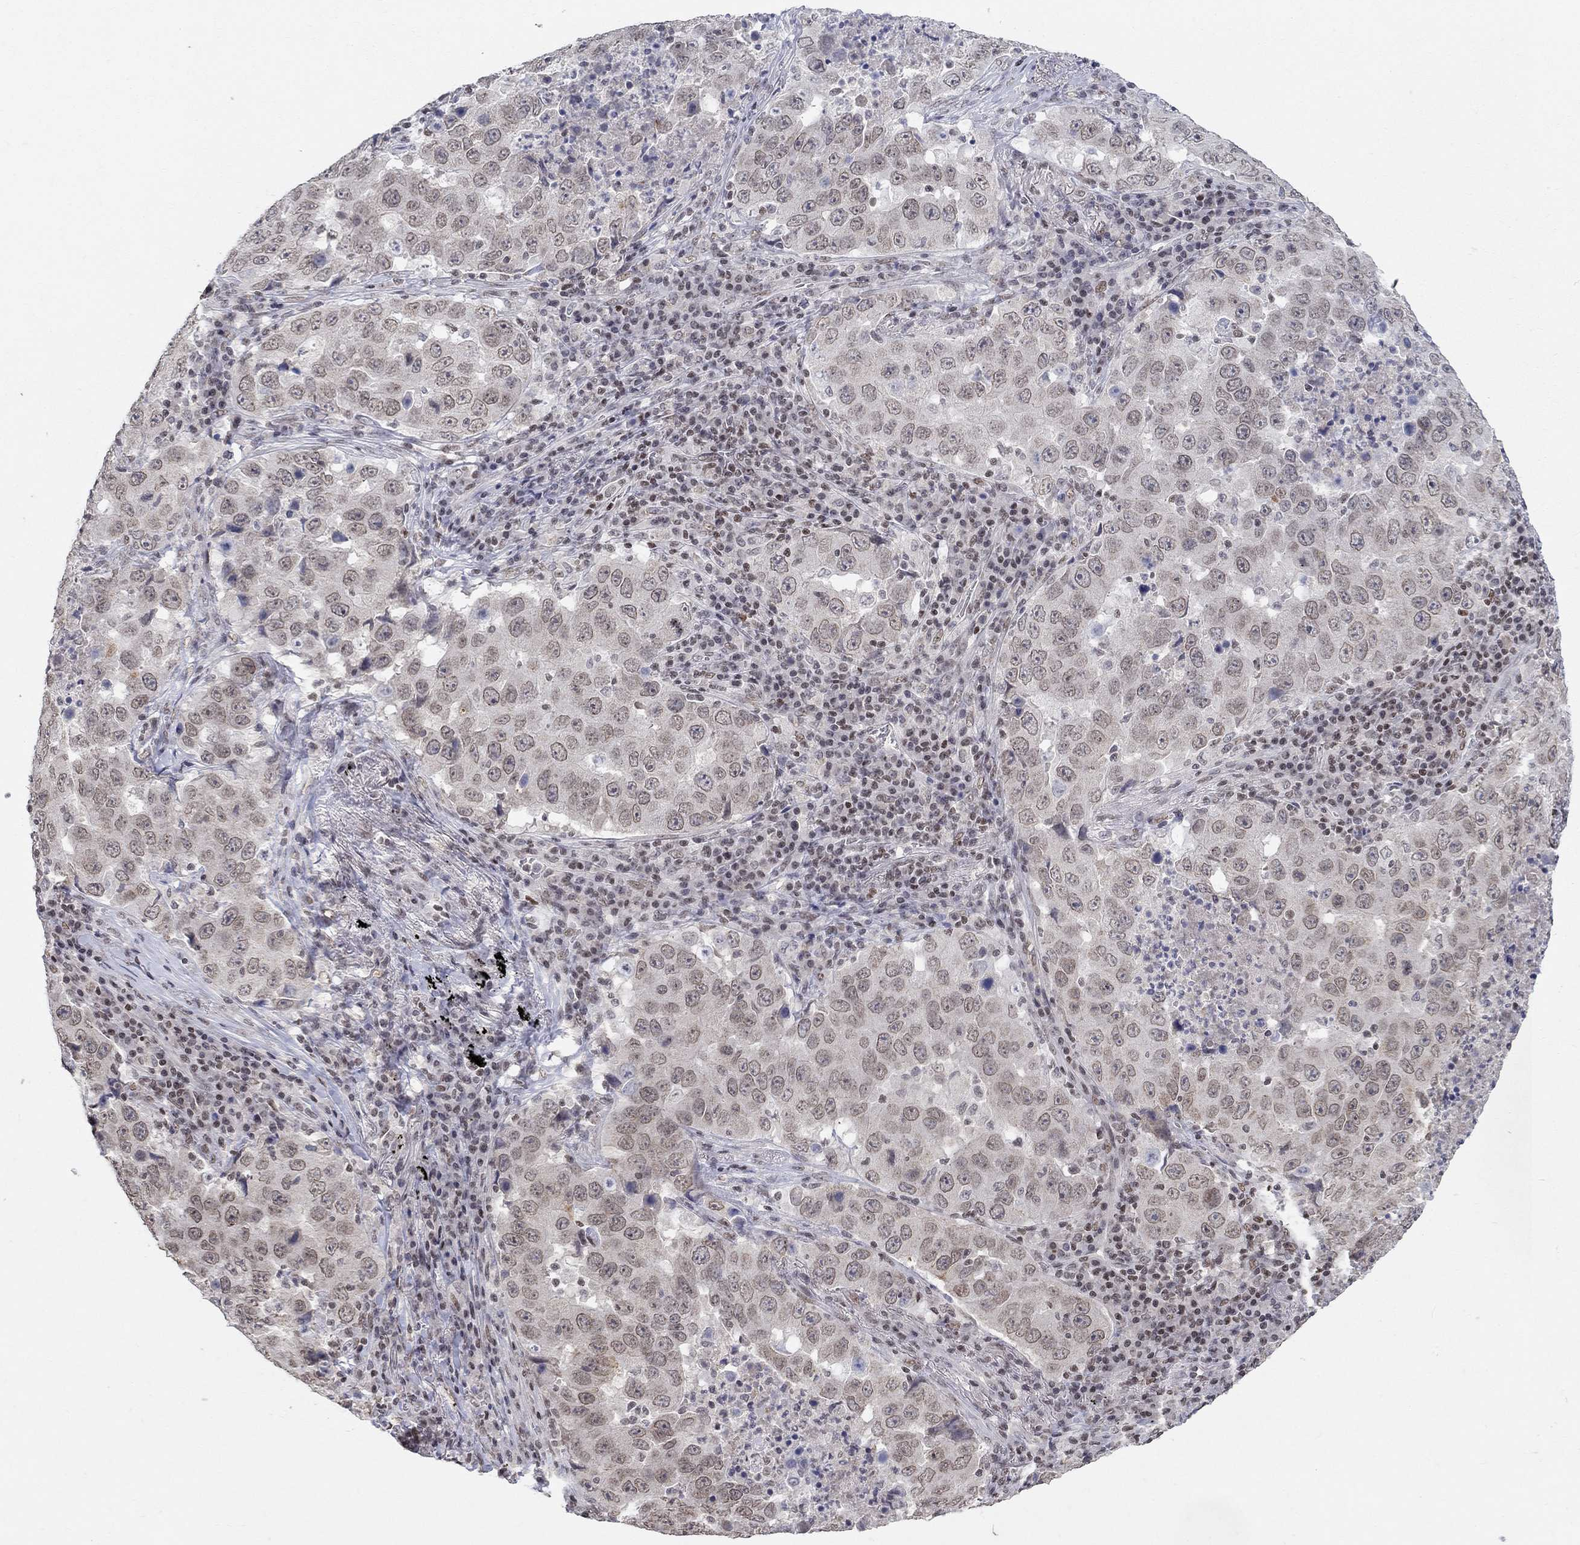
{"staining": {"intensity": "weak", "quantity": "<25%", "location": "nuclear"}, "tissue": "lung cancer", "cell_type": "Tumor cells", "image_type": "cancer", "snomed": [{"axis": "morphology", "description": "Adenocarcinoma, NOS"}, {"axis": "topography", "description": "Lung"}], "caption": "Lung adenocarcinoma was stained to show a protein in brown. There is no significant positivity in tumor cells.", "gene": "KLF12", "patient": {"sex": "male", "age": 73}}